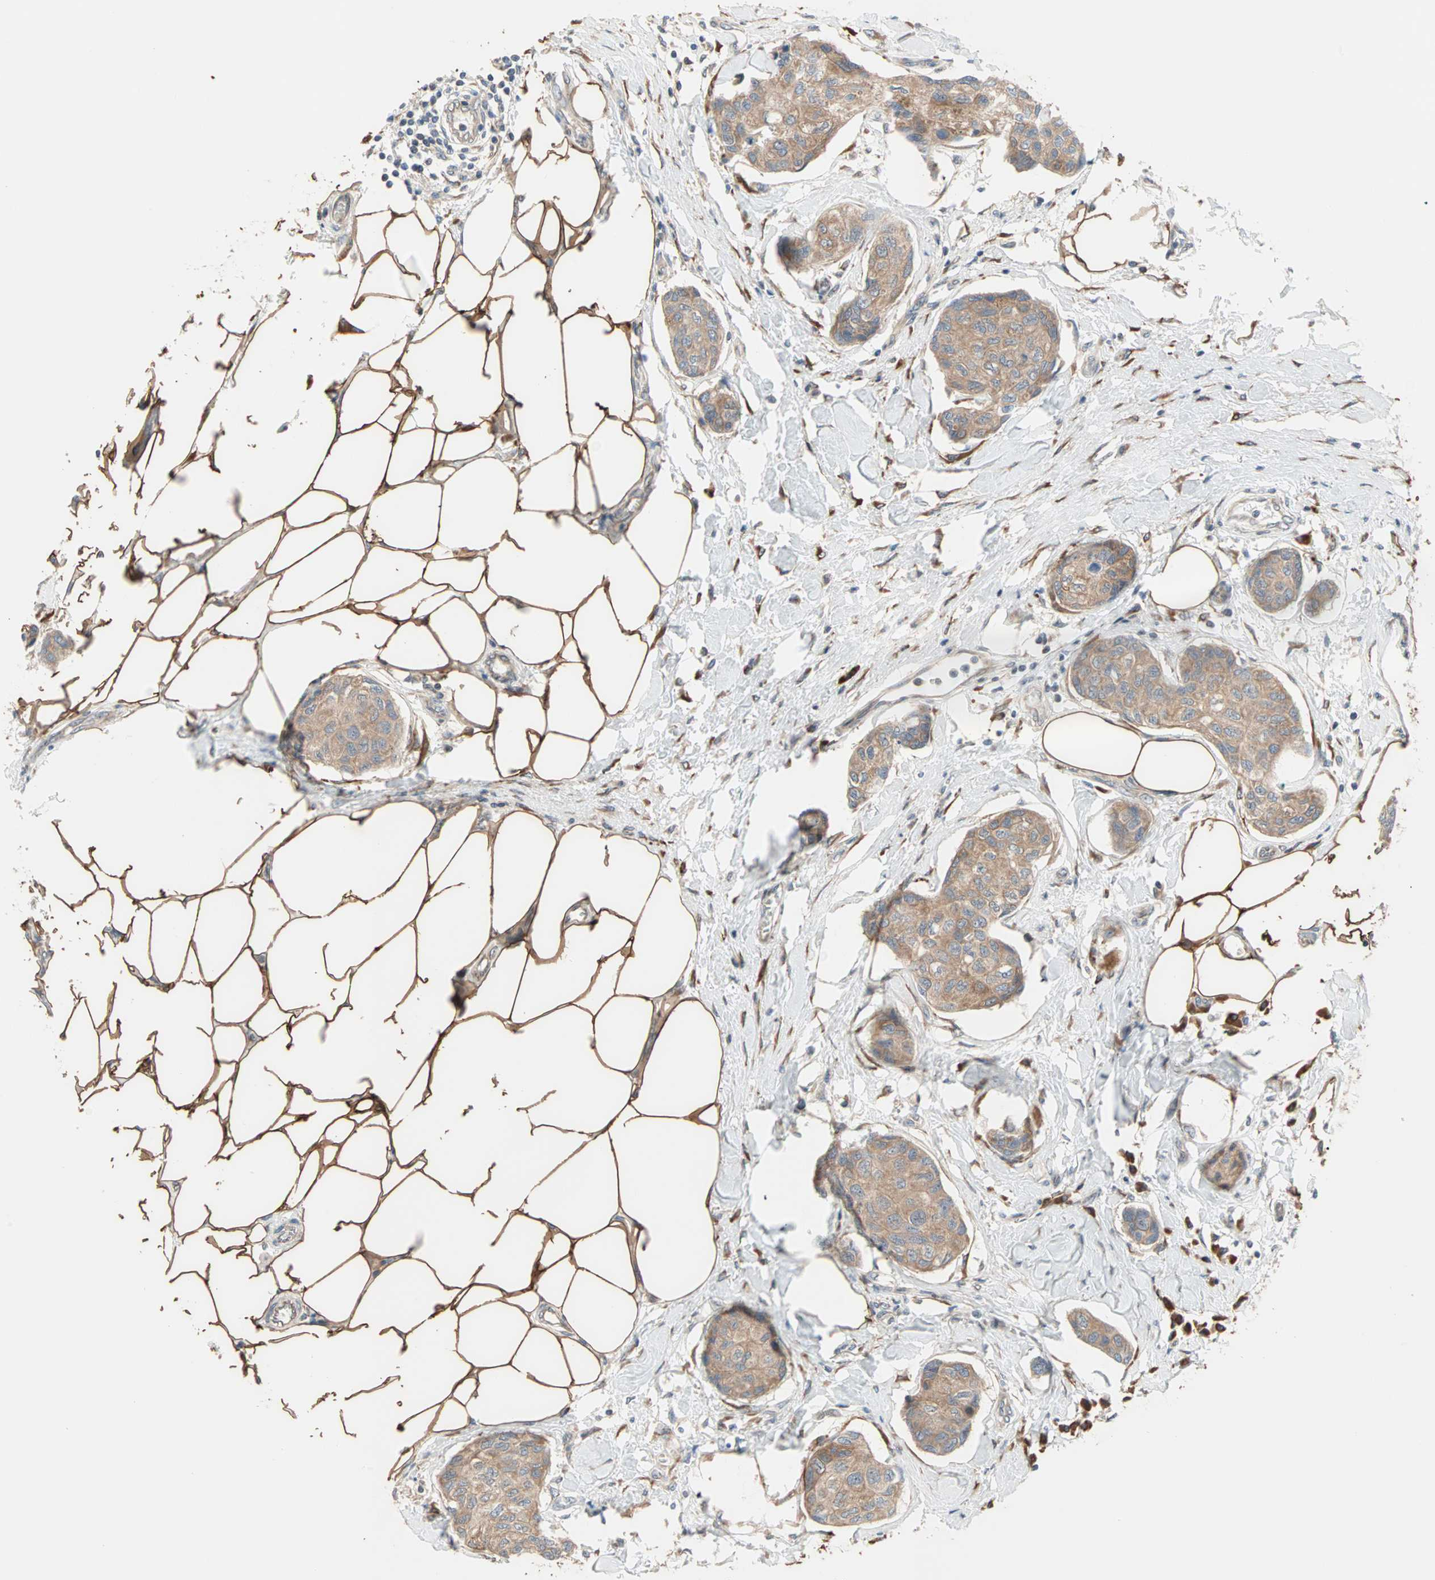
{"staining": {"intensity": "moderate", "quantity": ">75%", "location": "cytoplasmic/membranous"}, "tissue": "breast cancer", "cell_type": "Tumor cells", "image_type": "cancer", "snomed": [{"axis": "morphology", "description": "Duct carcinoma"}, {"axis": "topography", "description": "Breast"}], "caption": "An immunohistochemistry (IHC) photomicrograph of neoplastic tissue is shown. Protein staining in brown shows moderate cytoplasmic/membranous positivity in breast cancer within tumor cells.", "gene": "SAR1A", "patient": {"sex": "female", "age": 80}}